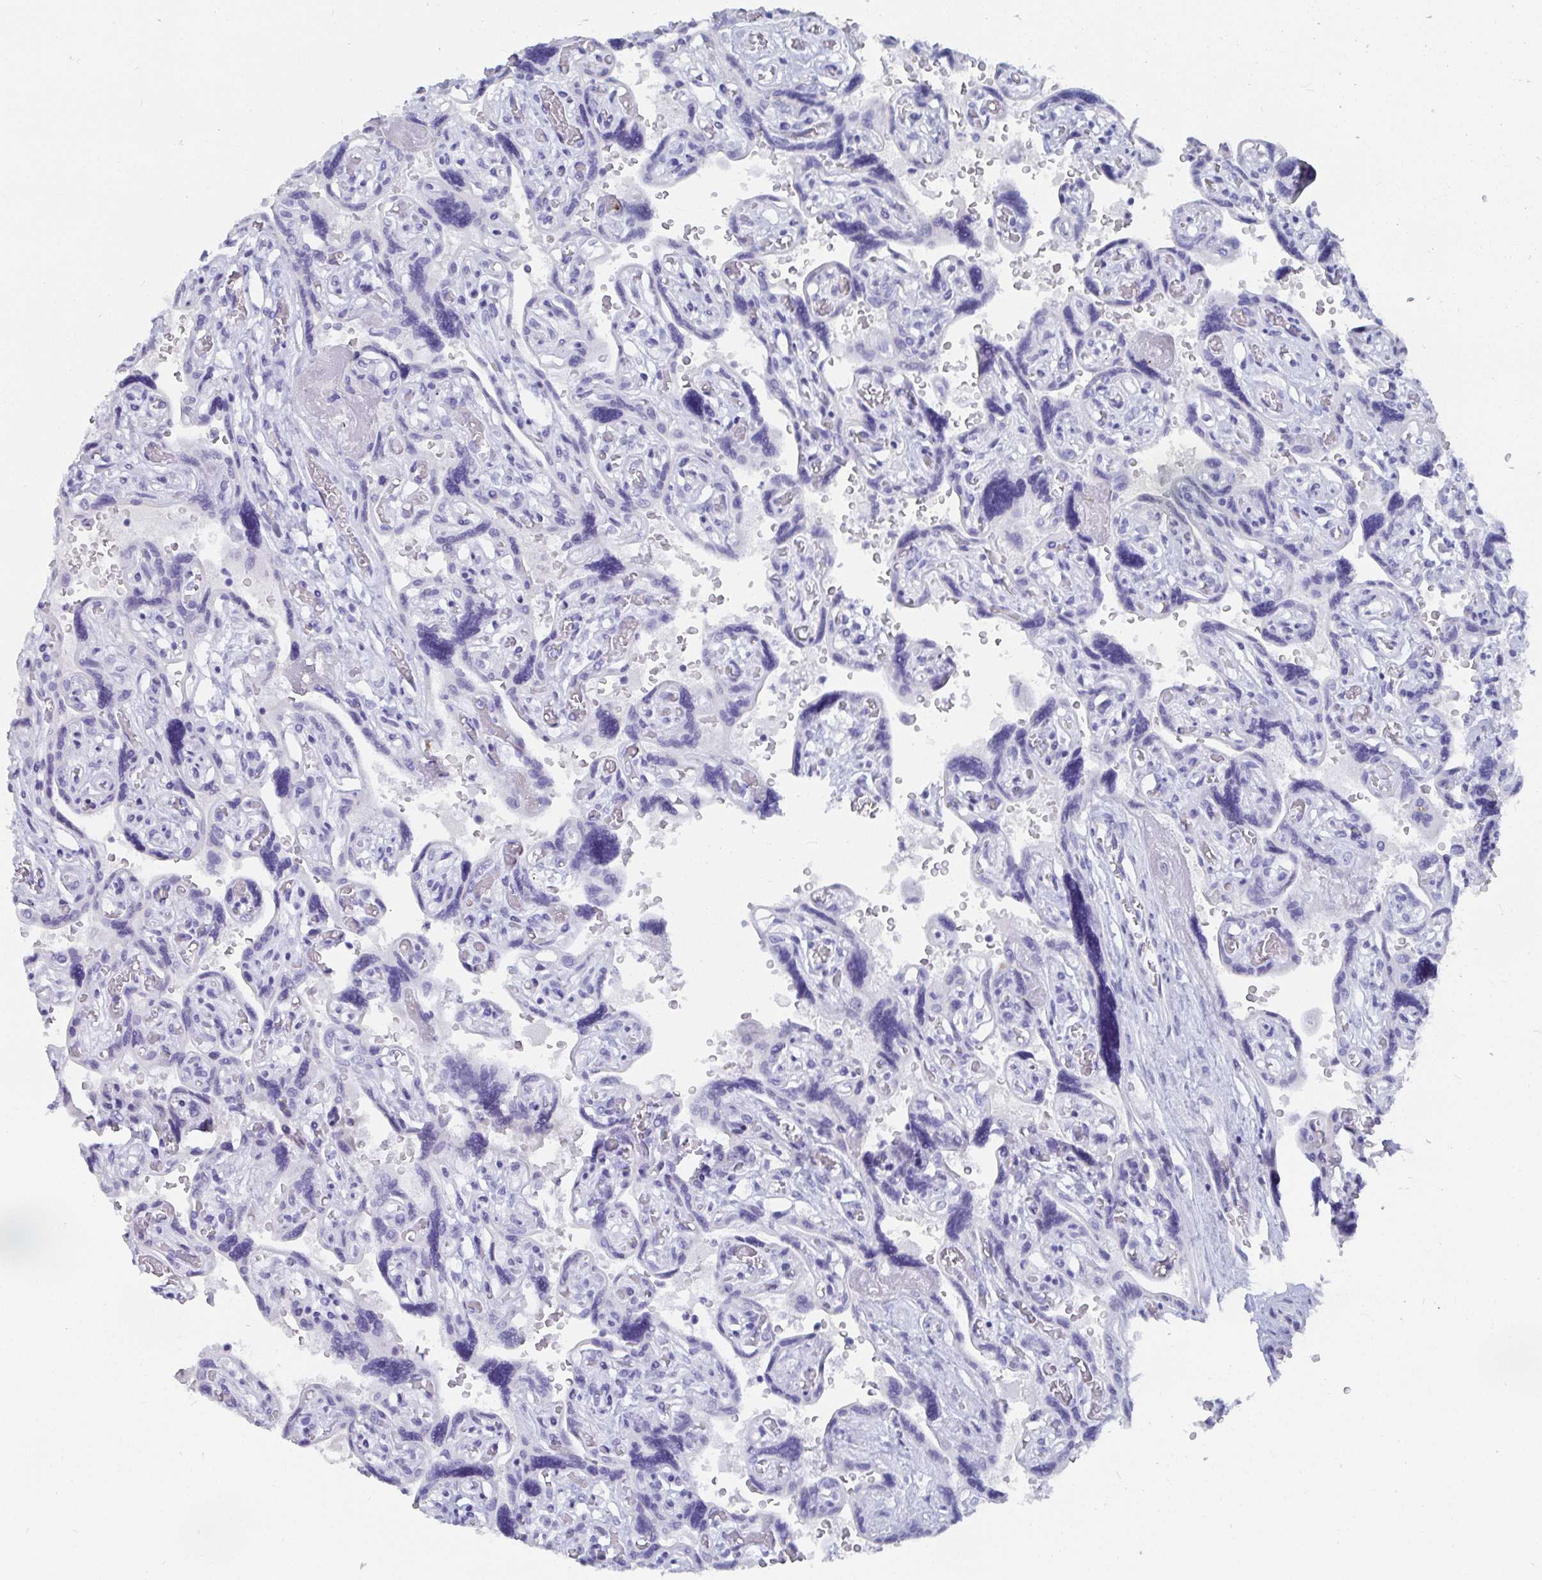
{"staining": {"intensity": "negative", "quantity": "none", "location": "none"}, "tissue": "placenta", "cell_type": "Decidual cells", "image_type": "normal", "snomed": [{"axis": "morphology", "description": "Normal tissue, NOS"}, {"axis": "topography", "description": "Placenta"}], "caption": "Unremarkable placenta was stained to show a protein in brown. There is no significant staining in decidual cells.", "gene": "GRIA1", "patient": {"sex": "female", "age": 32}}